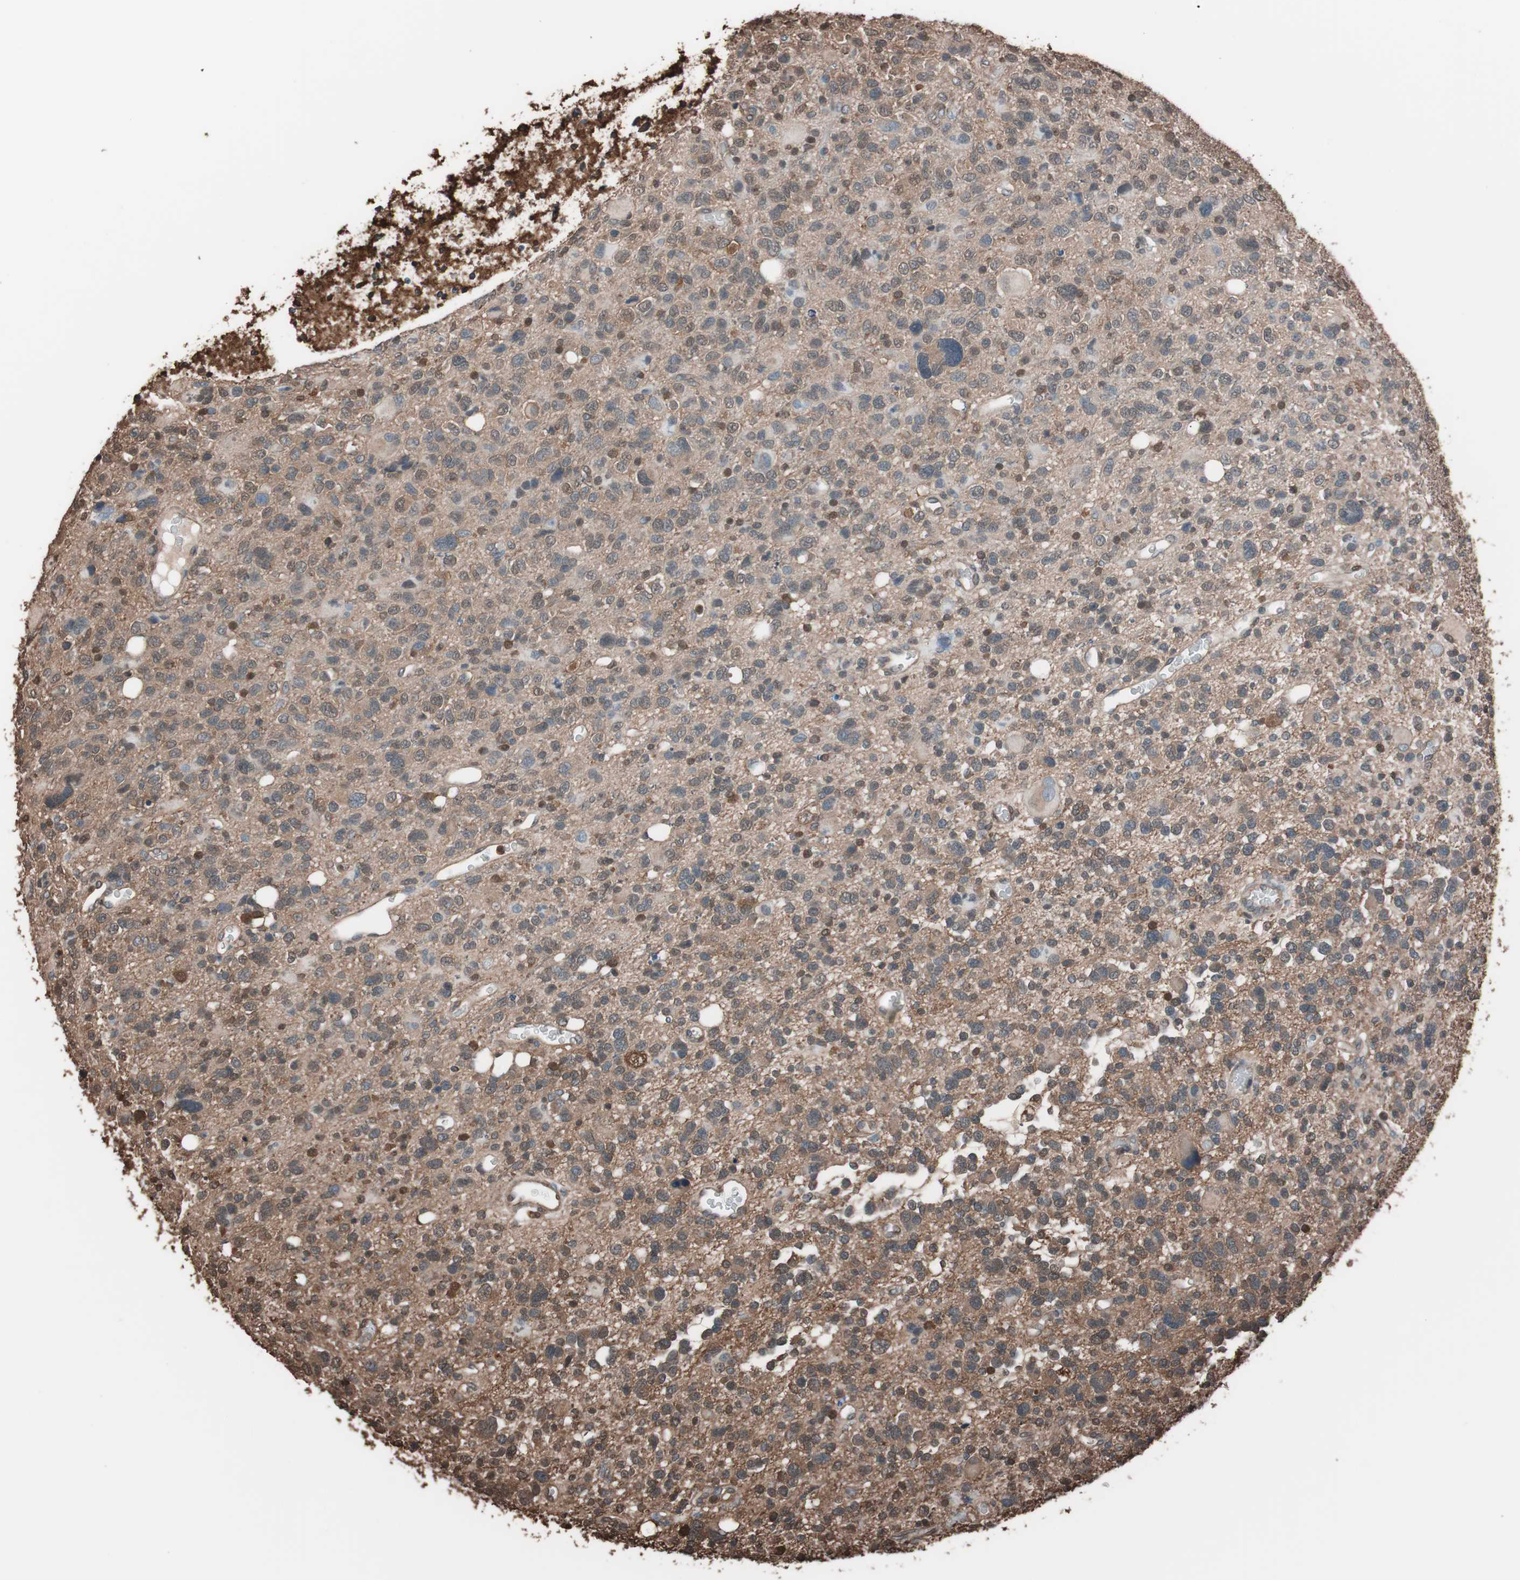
{"staining": {"intensity": "moderate", "quantity": "<25%", "location": "cytoplasmic/membranous"}, "tissue": "glioma", "cell_type": "Tumor cells", "image_type": "cancer", "snomed": [{"axis": "morphology", "description": "Glioma, malignant, High grade"}, {"axis": "topography", "description": "Brain"}], "caption": "Immunohistochemical staining of high-grade glioma (malignant) displays low levels of moderate cytoplasmic/membranous positivity in about <25% of tumor cells.", "gene": "CALM2", "patient": {"sex": "male", "age": 48}}